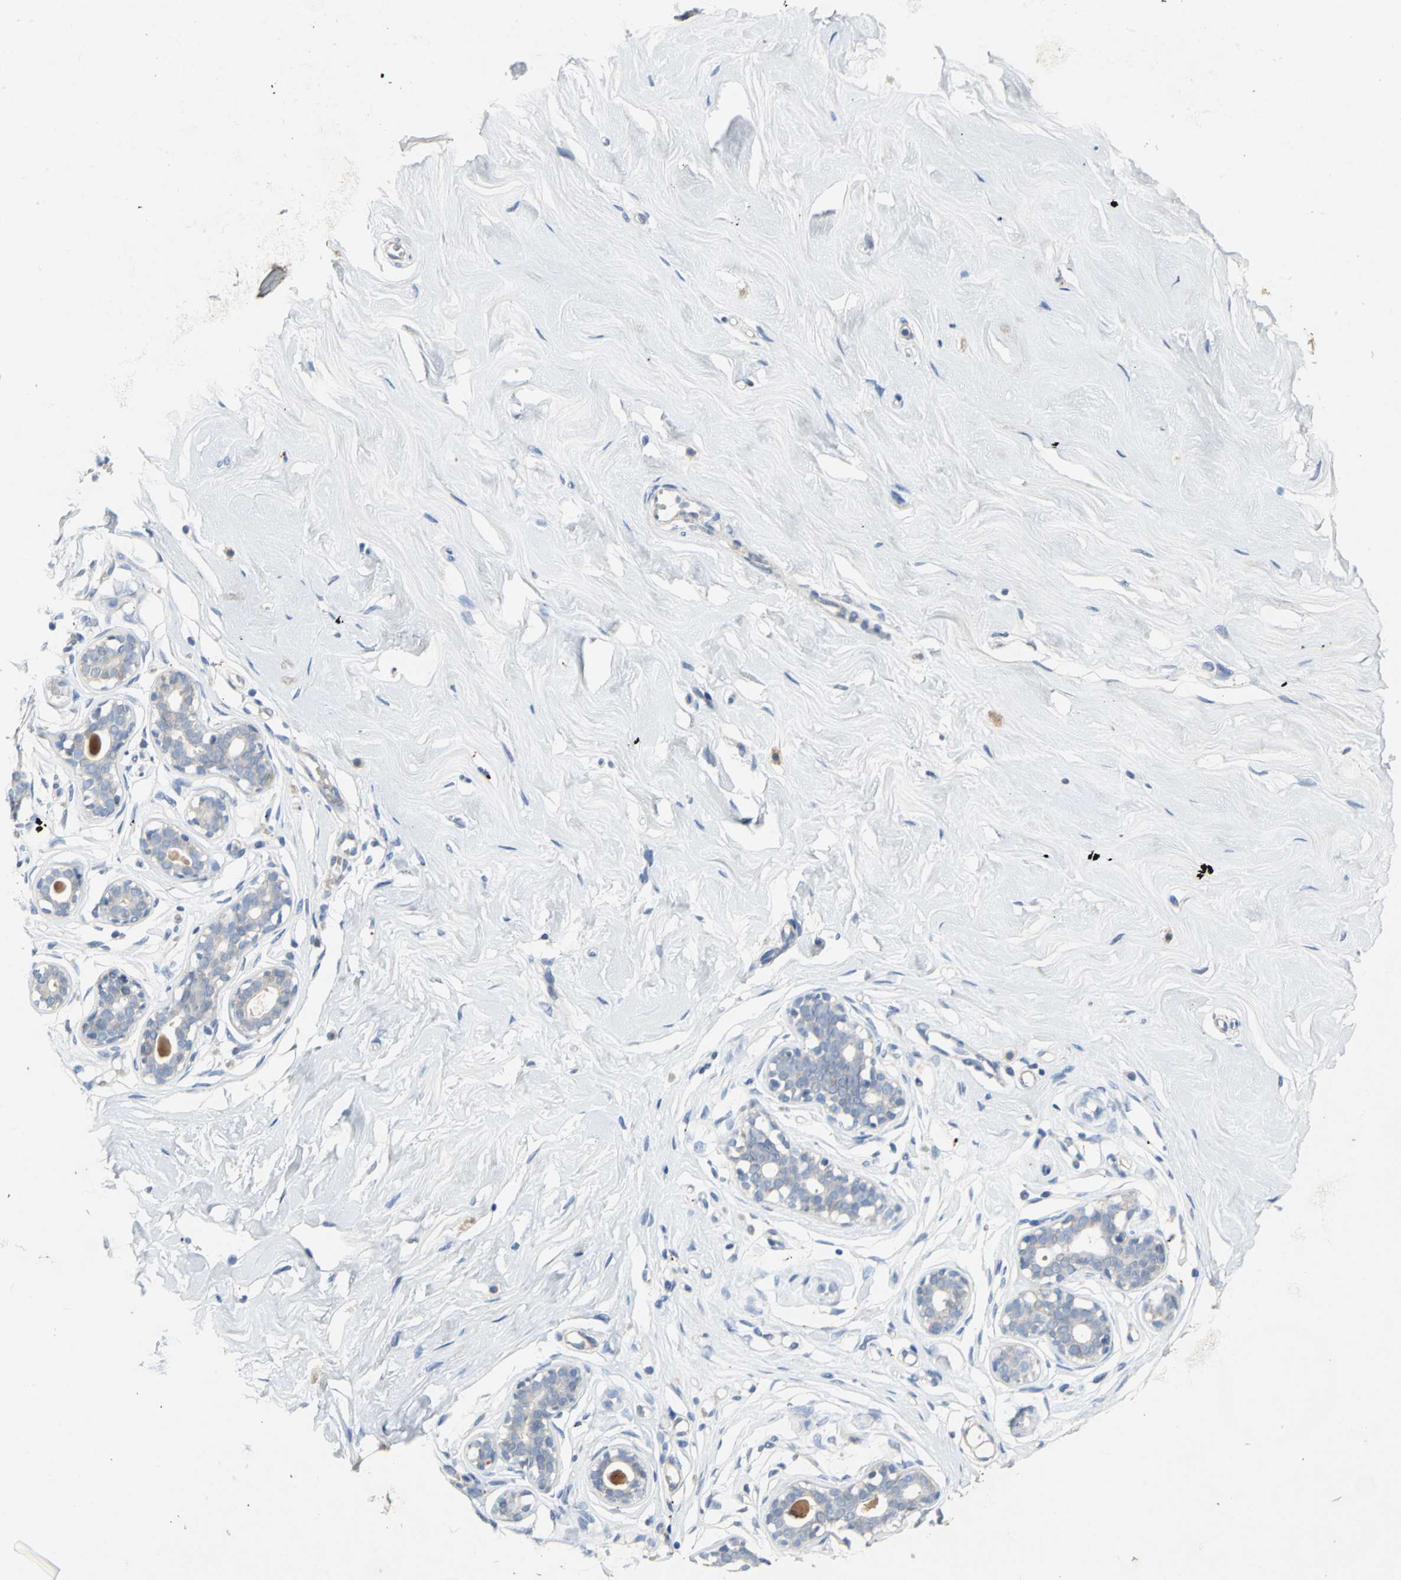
{"staining": {"intensity": "negative", "quantity": "none", "location": "none"}, "tissue": "breast", "cell_type": "Adipocytes", "image_type": "normal", "snomed": [{"axis": "morphology", "description": "Normal tissue, NOS"}, {"axis": "topography", "description": "Breast"}], "caption": "An IHC photomicrograph of normal breast is shown. There is no staining in adipocytes of breast.", "gene": "SPPL2B", "patient": {"sex": "female", "age": 23}}